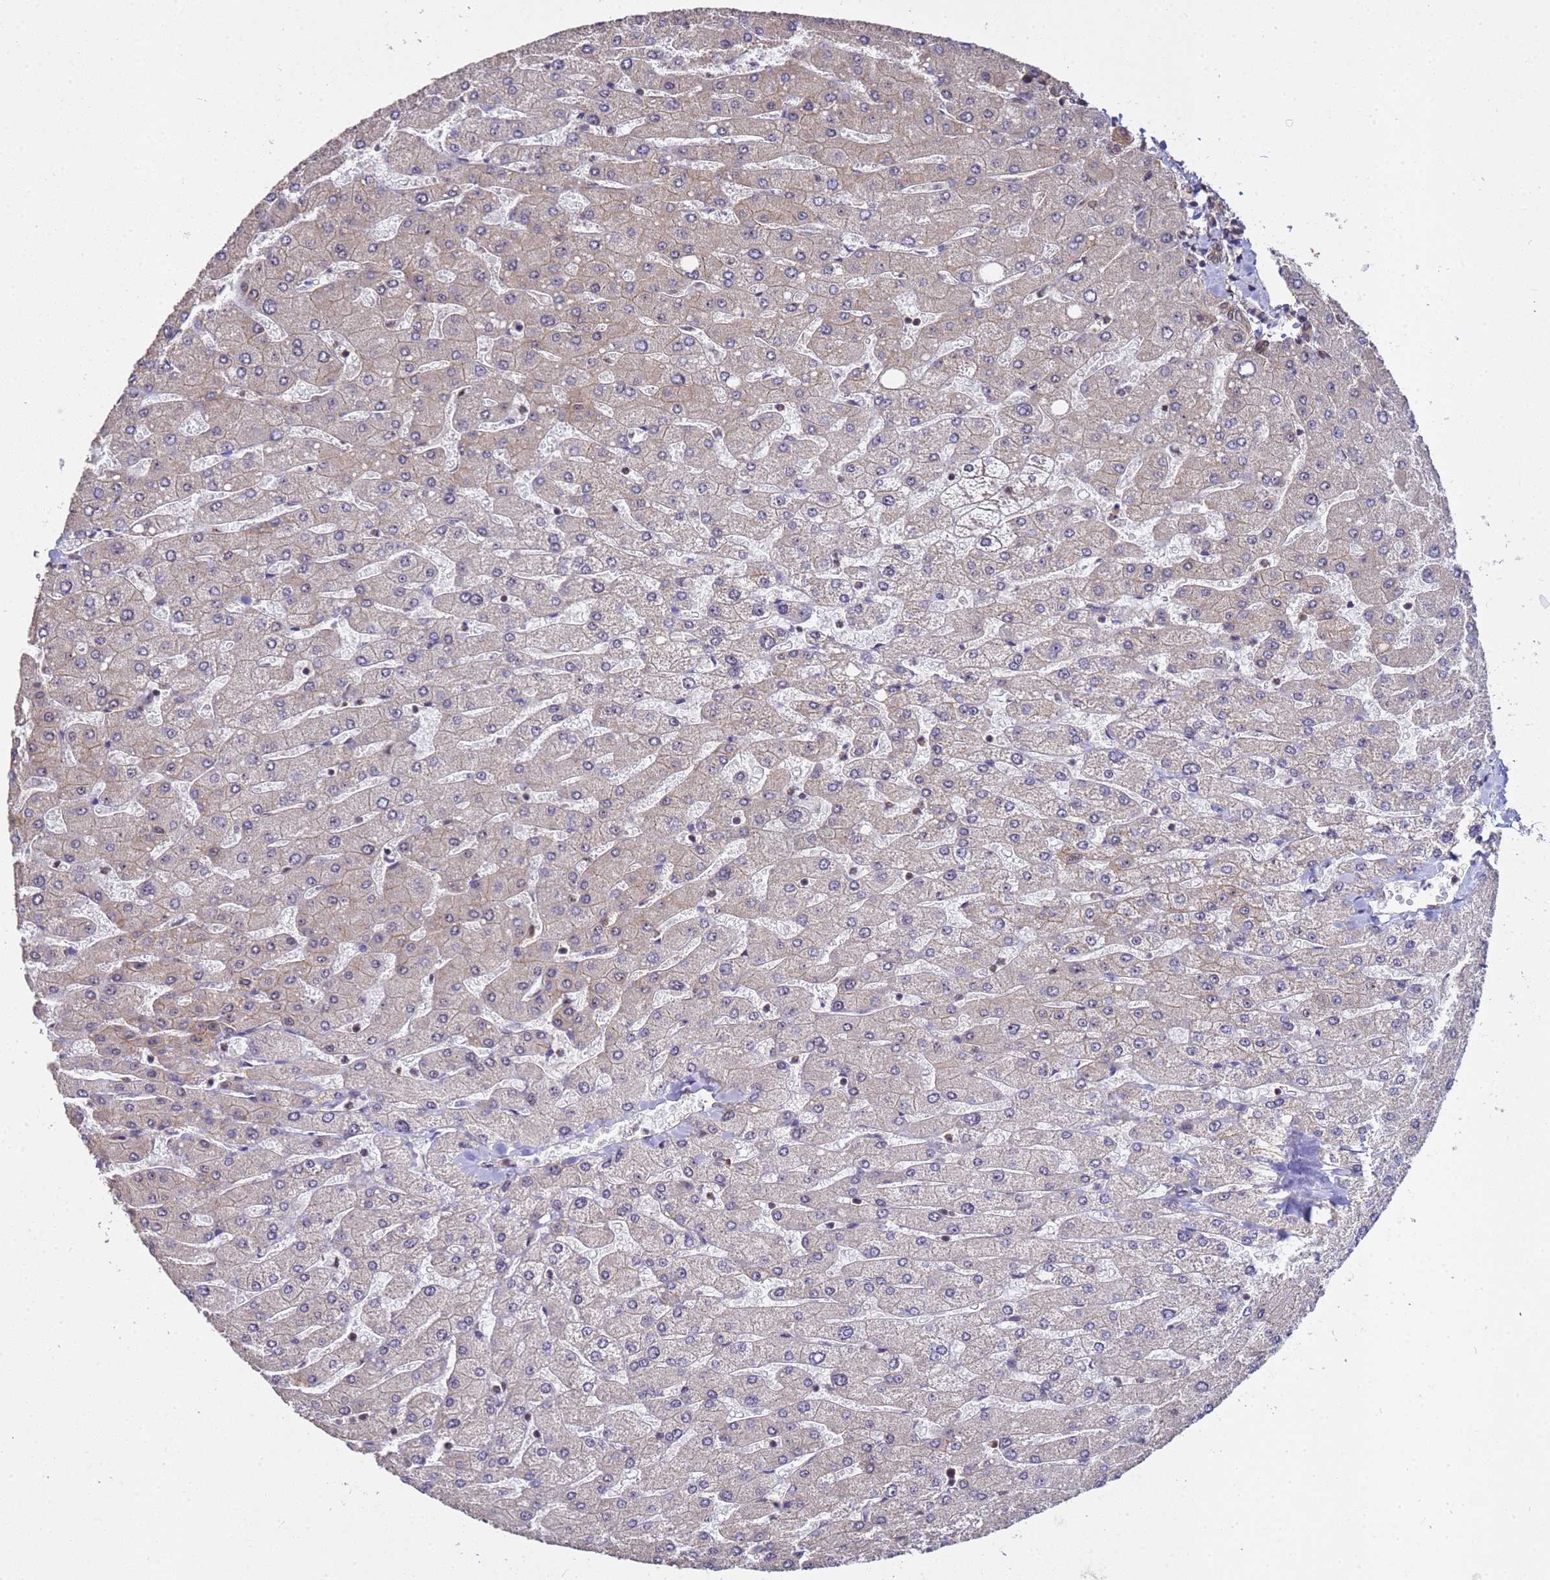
{"staining": {"intensity": "negative", "quantity": "none", "location": "none"}, "tissue": "liver", "cell_type": "Cholangiocytes", "image_type": "normal", "snomed": [{"axis": "morphology", "description": "Normal tissue, NOS"}, {"axis": "topography", "description": "Liver"}], "caption": "Micrograph shows no significant protein expression in cholangiocytes of normal liver.", "gene": "SYF2", "patient": {"sex": "male", "age": 55}}